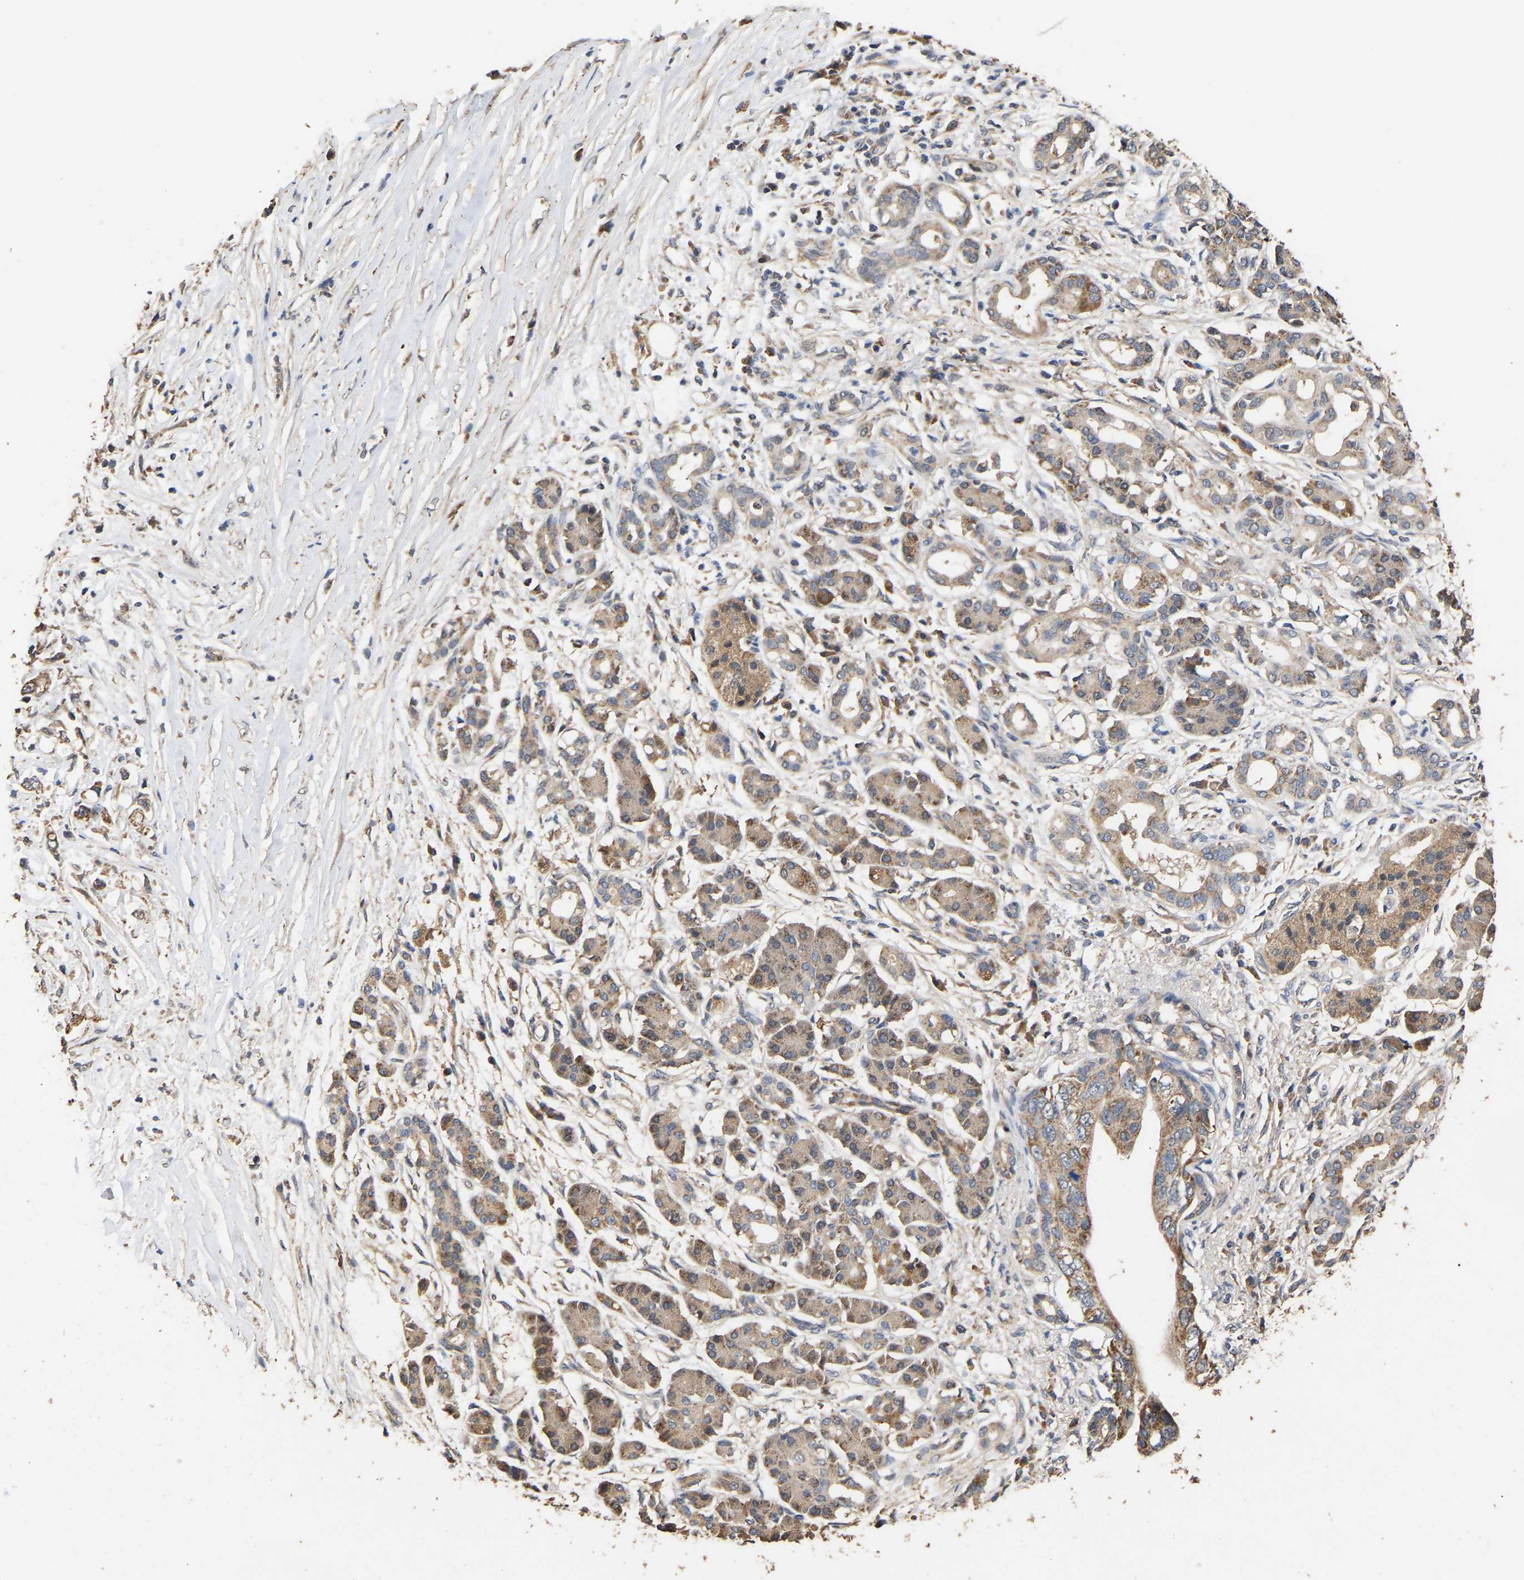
{"staining": {"intensity": "moderate", "quantity": ">75%", "location": "cytoplasmic/membranous"}, "tissue": "pancreatic cancer", "cell_type": "Tumor cells", "image_type": "cancer", "snomed": [{"axis": "morphology", "description": "Adenocarcinoma, NOS"}, {"axis": "topography", "description": "Pancreas"}], "caption": "Pancreatic adenocarcinoma tissue demonstrates moderate cytoplasmic/membranous expression in about >75% of tumor cells, visualized by immunohistochemistry.", "gene": "ZNF26", "patient": {"sex": "male", "age": 77}}